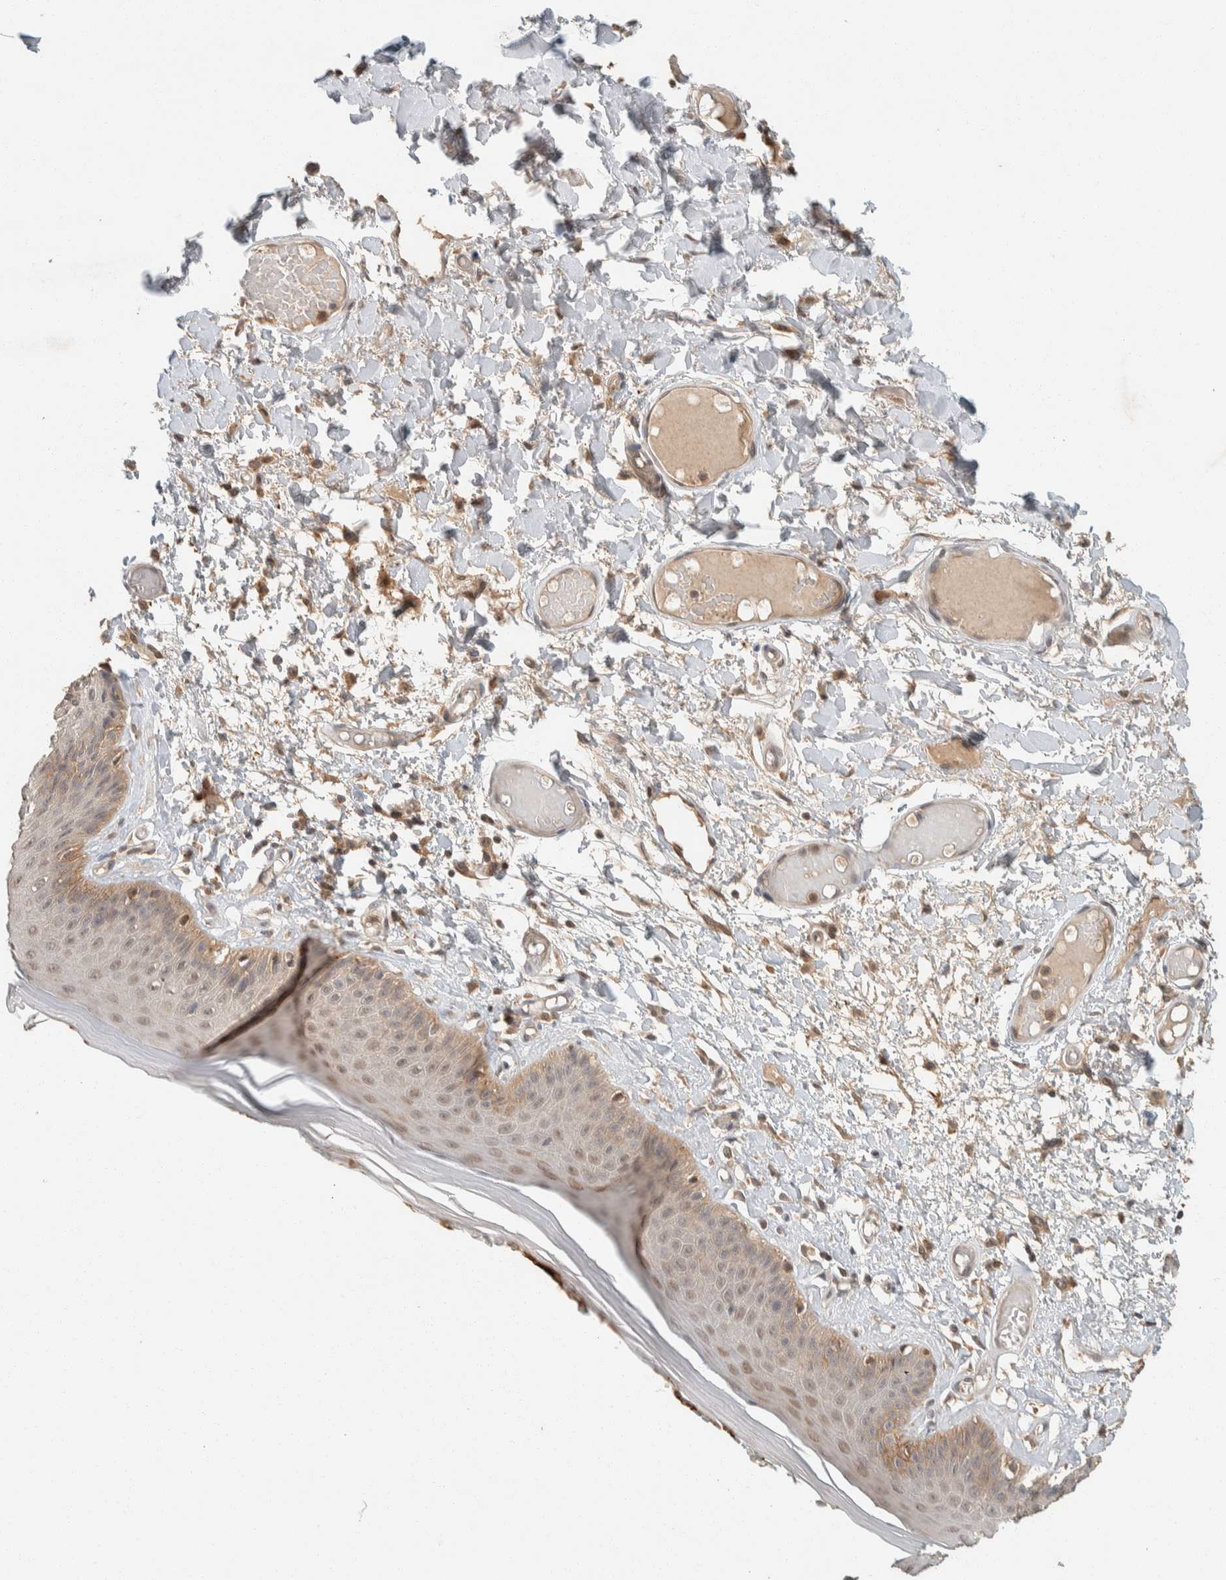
{"staining": {"intensity": "moderate", "quantity": "25%-75%", "location": "cytoplasmic/membranous,nuclear"}, "tissue": "skin", "cell_type": "Epidermal cells", "image_type": "normal", "snomed": [{"axis": "morphology", "description": "Normal tissue, NOS"}, {"axis": "topography", "description": "Vulva"}], "caption": "About 25%-75% of epidermal cells in normal human skin exhibit moderate cytoplasmic/membranous,nuclear protein expression as visualized by brown immunohistochemical staining.", "gene": "ZNF567", "patient": {"sex": "female", "age": 73}}